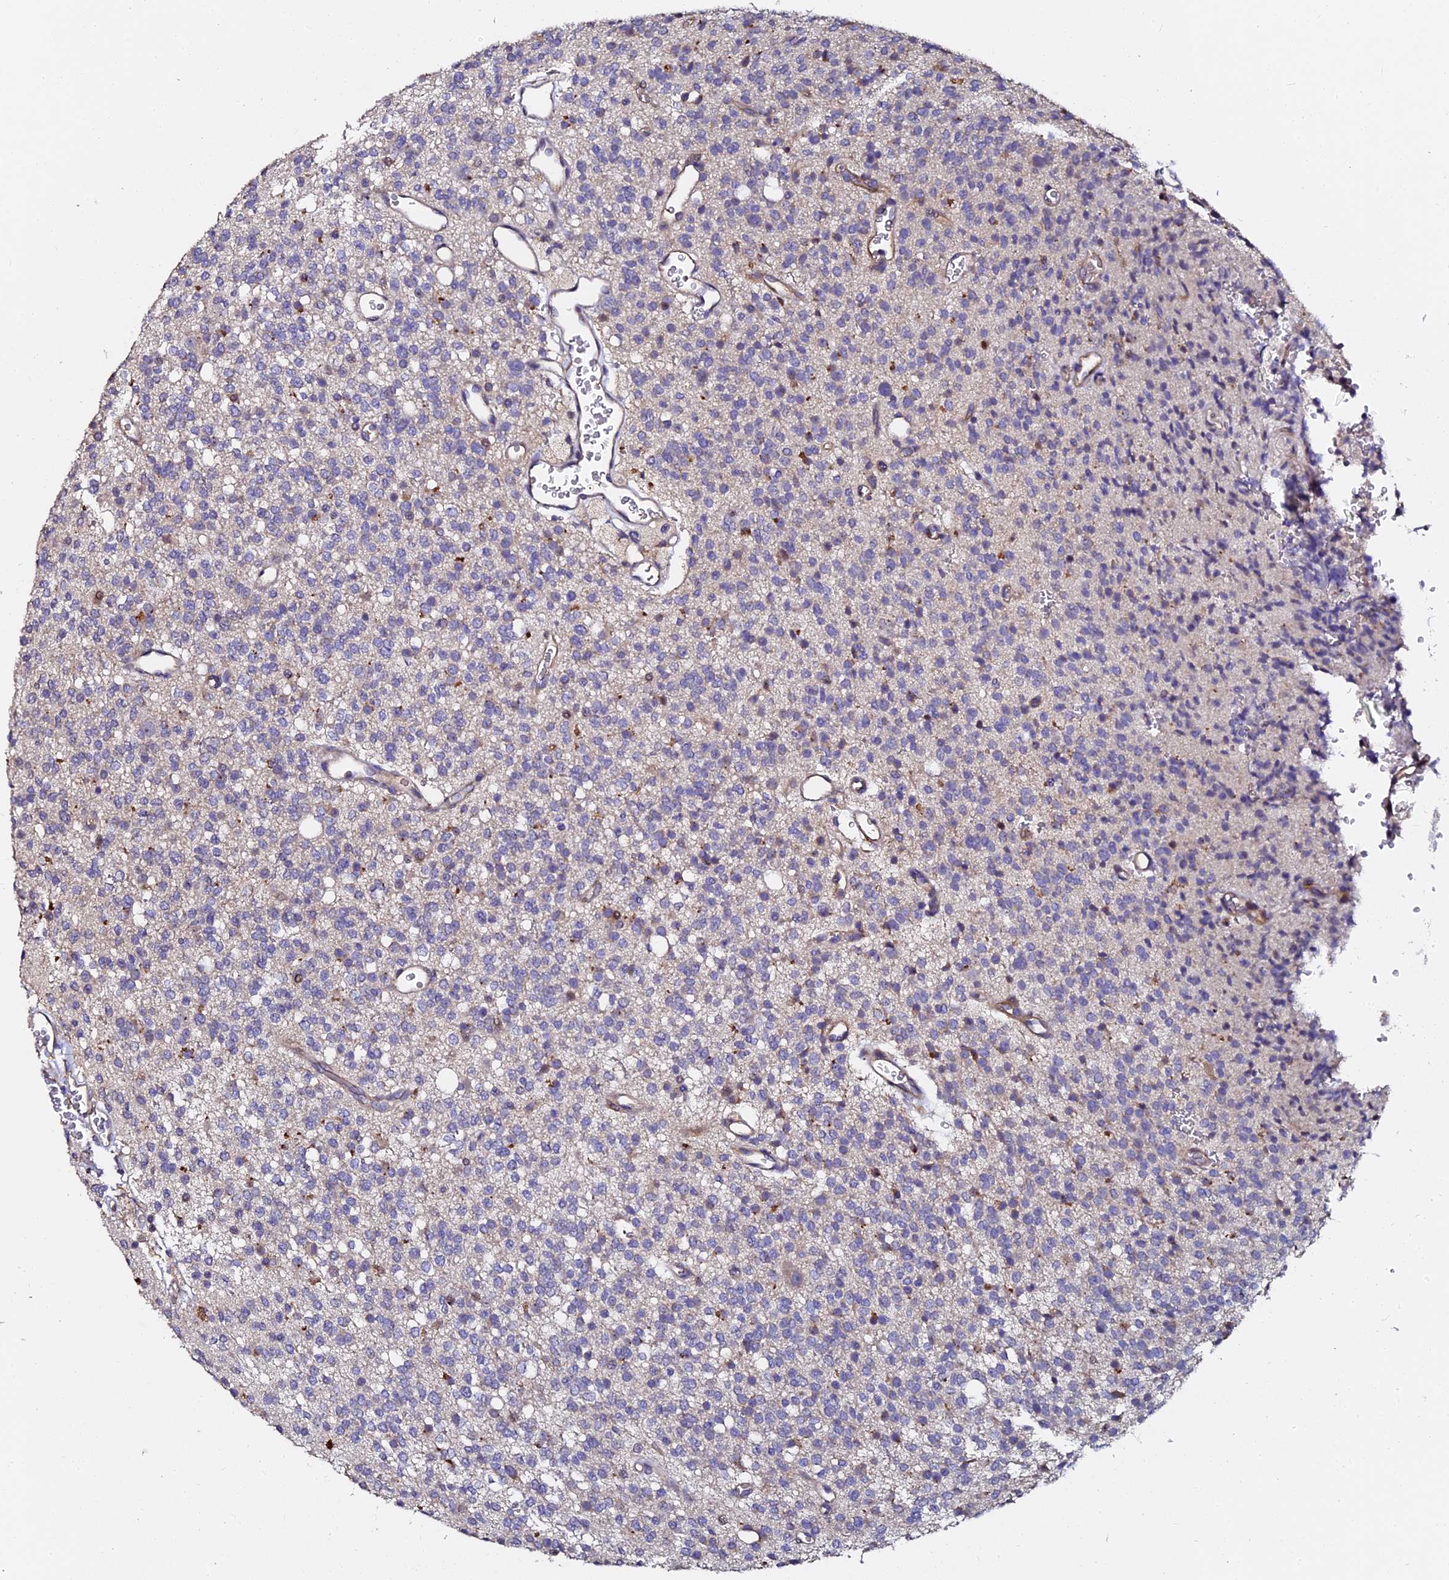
{"staining": {"intensity": "negative", "quantity": "none", "location": "none"}, "tissue": "glioma", "cell_type": "Tumor cells", "image_type": "cancer", "snomed": [{"axis": "morphology", "description": "Glioma, malignant, High grade"}, {"axis": "topography", "description": "Brain"}], "caption": "A micrograph of malignant glioma (high-grade) stained for a protein shows no brown staining in tumor cells.", "gene": "GPN3", "patient": {"sex": "male", "age": 34}}